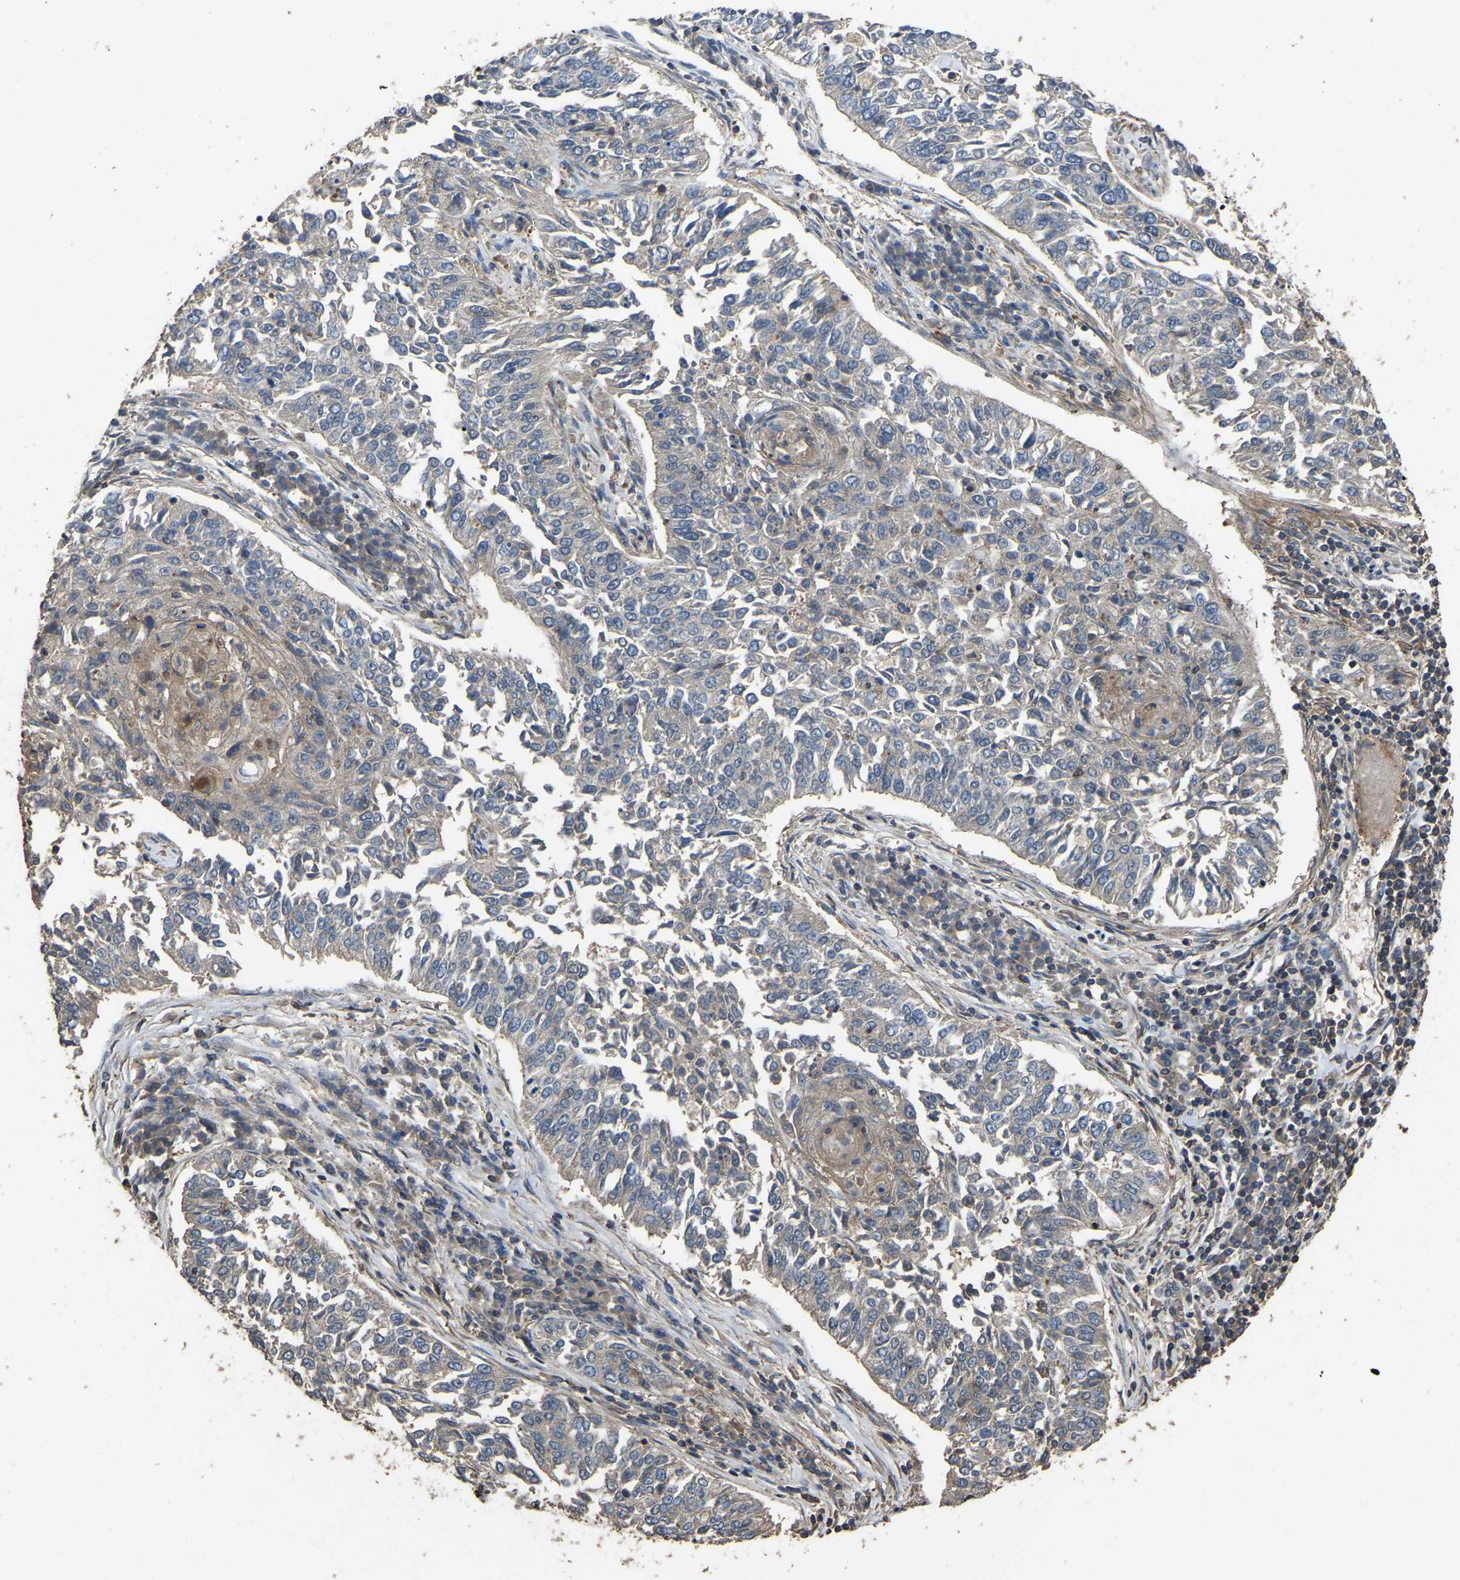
{"staining": {"intensity": "weak", "quantity": "25%-75%", "location": "cytoplasmic/membranous"}, "tissue": "lung cancer", "cell_type": "Tumor cells", "image_type": "cancer", "snomed": [{"axis": "morphology", "description": "Normal tissue, NOS"}, {"axis": "morphology", "description": "Squamous cell carcinoma, NOS"}, {"axis": "topography", "description": "Cartilage tissue"}, {"axis": "topography", "description": "Bronchus"}, {"axis": "topography", "description": "Lung"}], "caption": "The immunohistochemical stain labels weak cytoplasmic/membranous staining in tumor cells of lung cancer (squamous cell carcinoma) tissue. The staining was performed using DAB to visualize the protein expression in brown, while the nuclei were stained in blue with hematoxylin (Magnification: 20x).", "gene": "FHIT", "patient": {"sex": "female", "age": 49}}